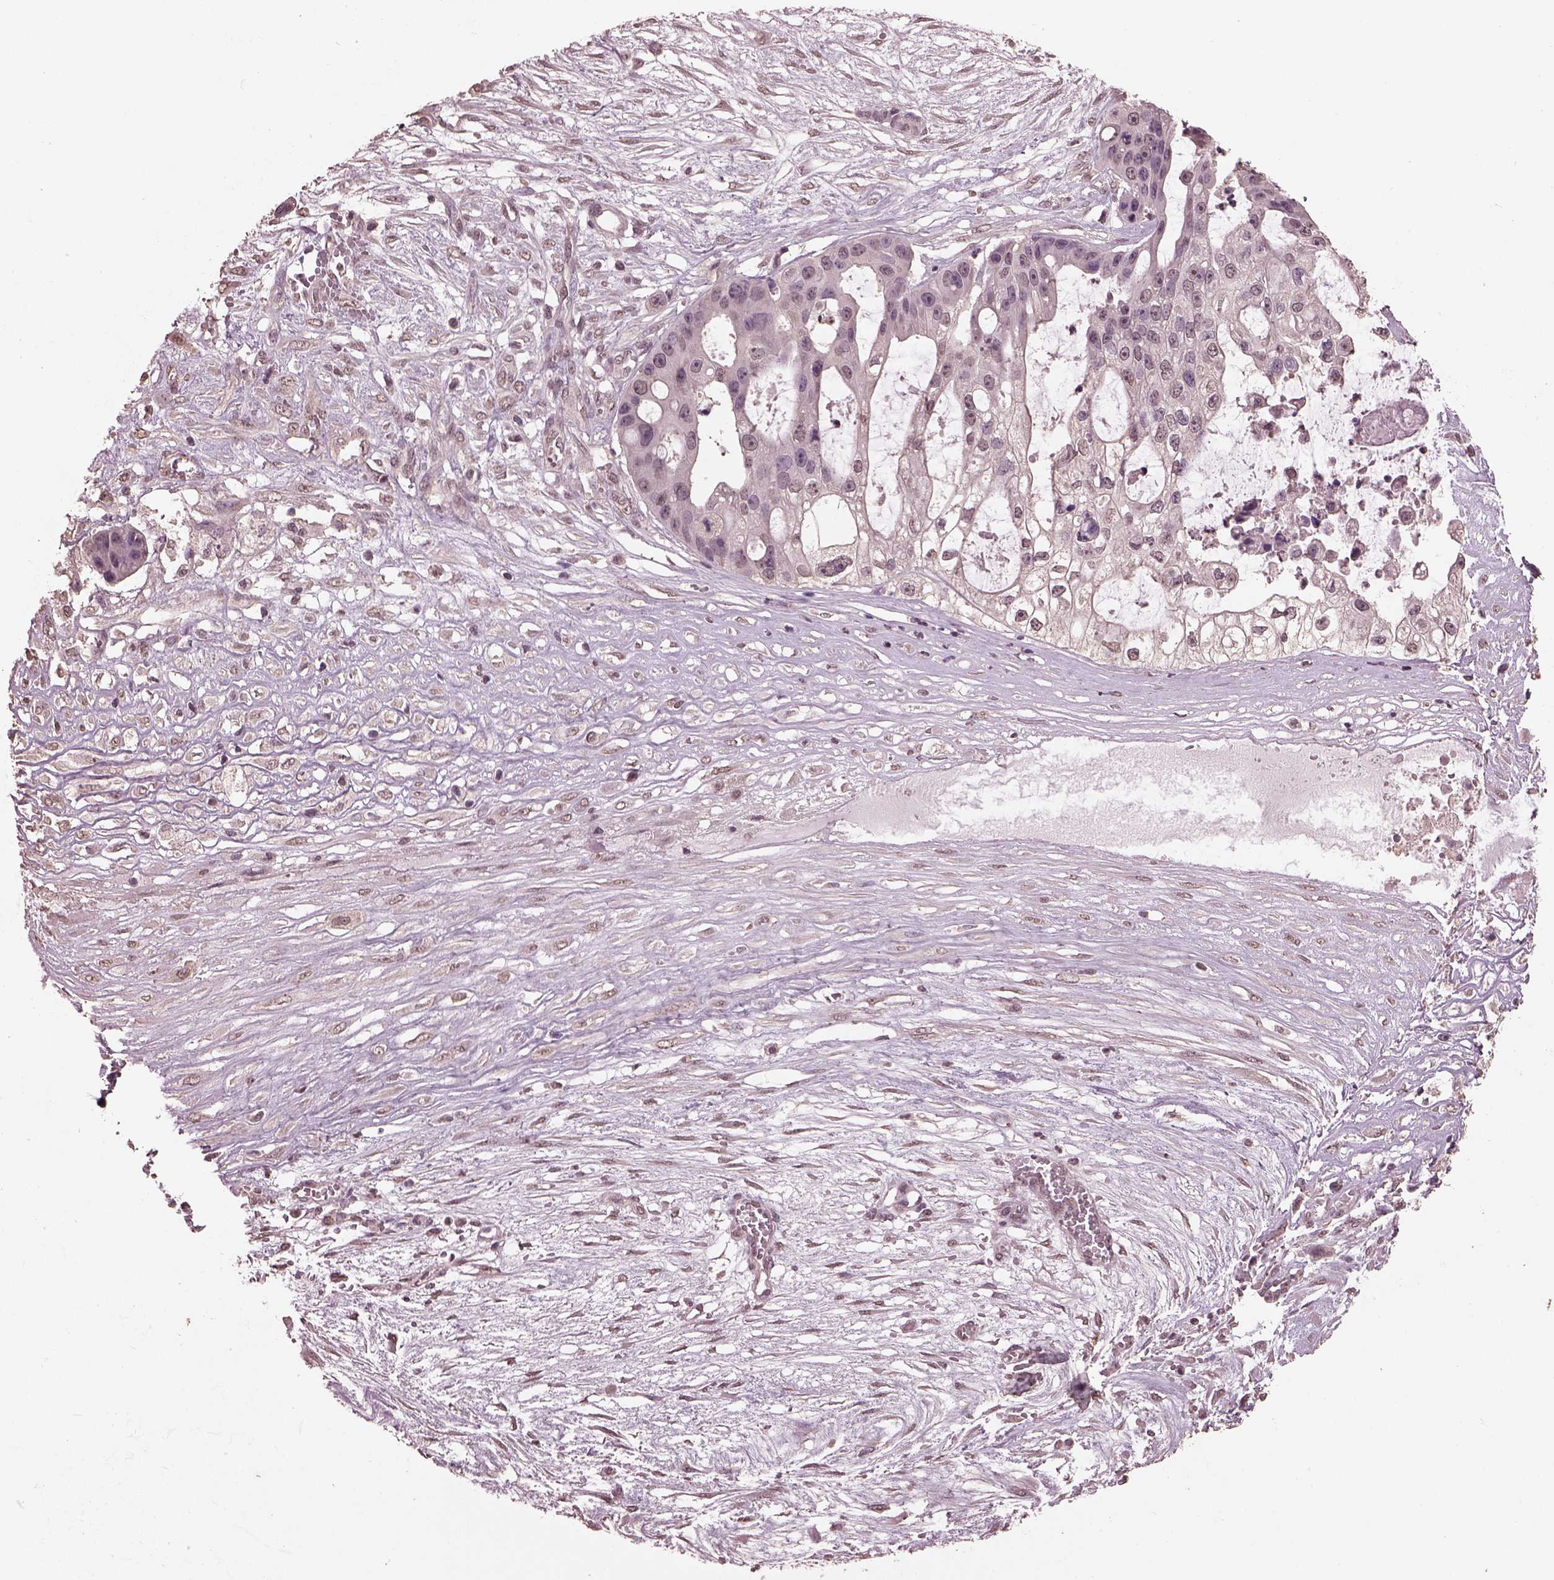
{"staining": {"intensity": "negative", "quantity": "none", "location": "none"}, "tissue": "ovarian cancer", "cell_type": "Tumor cells", "image_type": "cancer", "snomed": [{"axis": "morphology", "description": "Cystadenocarcinoma, serous, NOS"}, {"axis": "topography", "description": "Ovary"}], "caption": "Protein analysis of ovarian cancer (serous cystadenocarcinoma) displays no significant expression in tumor cells.", "gene": "CPT1C", "patient": {"sex": "female", "age": 56}}